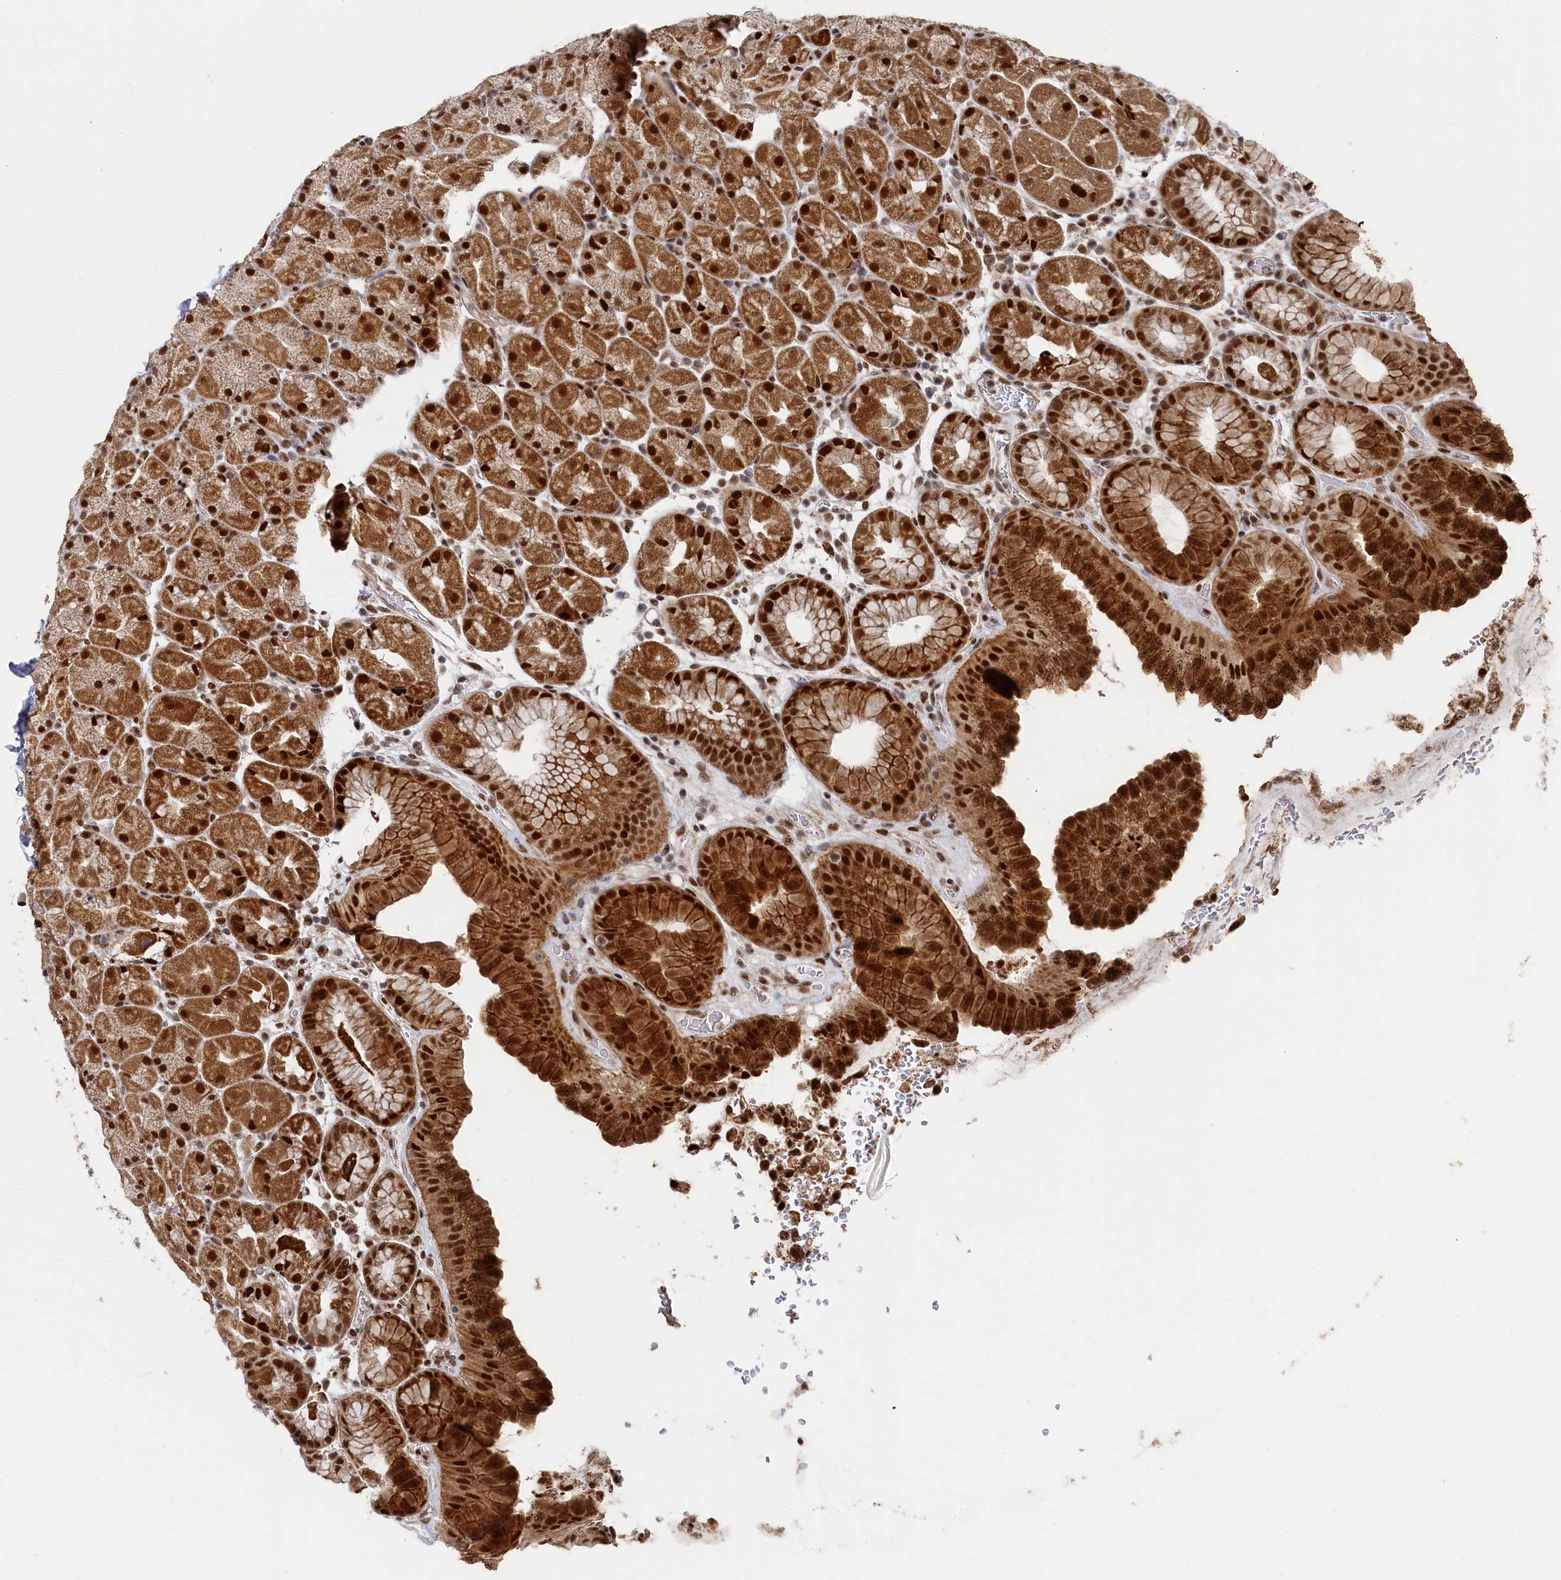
{"staining": {"intensity": "strong", "quantity": ">75%", "location": "cytoplasmic/membranous,nuclear"}, "tissue": "stomach", "cell_type": "Glandular cells", "image_type": "normal", "snomed": [{"axis": "morphology", "description": "Normal tissue, NOS"}, {"axis": "topography", "description": "Stomach, upper"}, {"axis": "topography", "description": "Stomach, lower"}], "caption": "The immunohistochemical stain highlights strong cytoplasmic/membranous,nuclear staining in glandular cells of normal stomach.", "gene": "BUB3", "patient": {"sex": "male", "age": 67}}